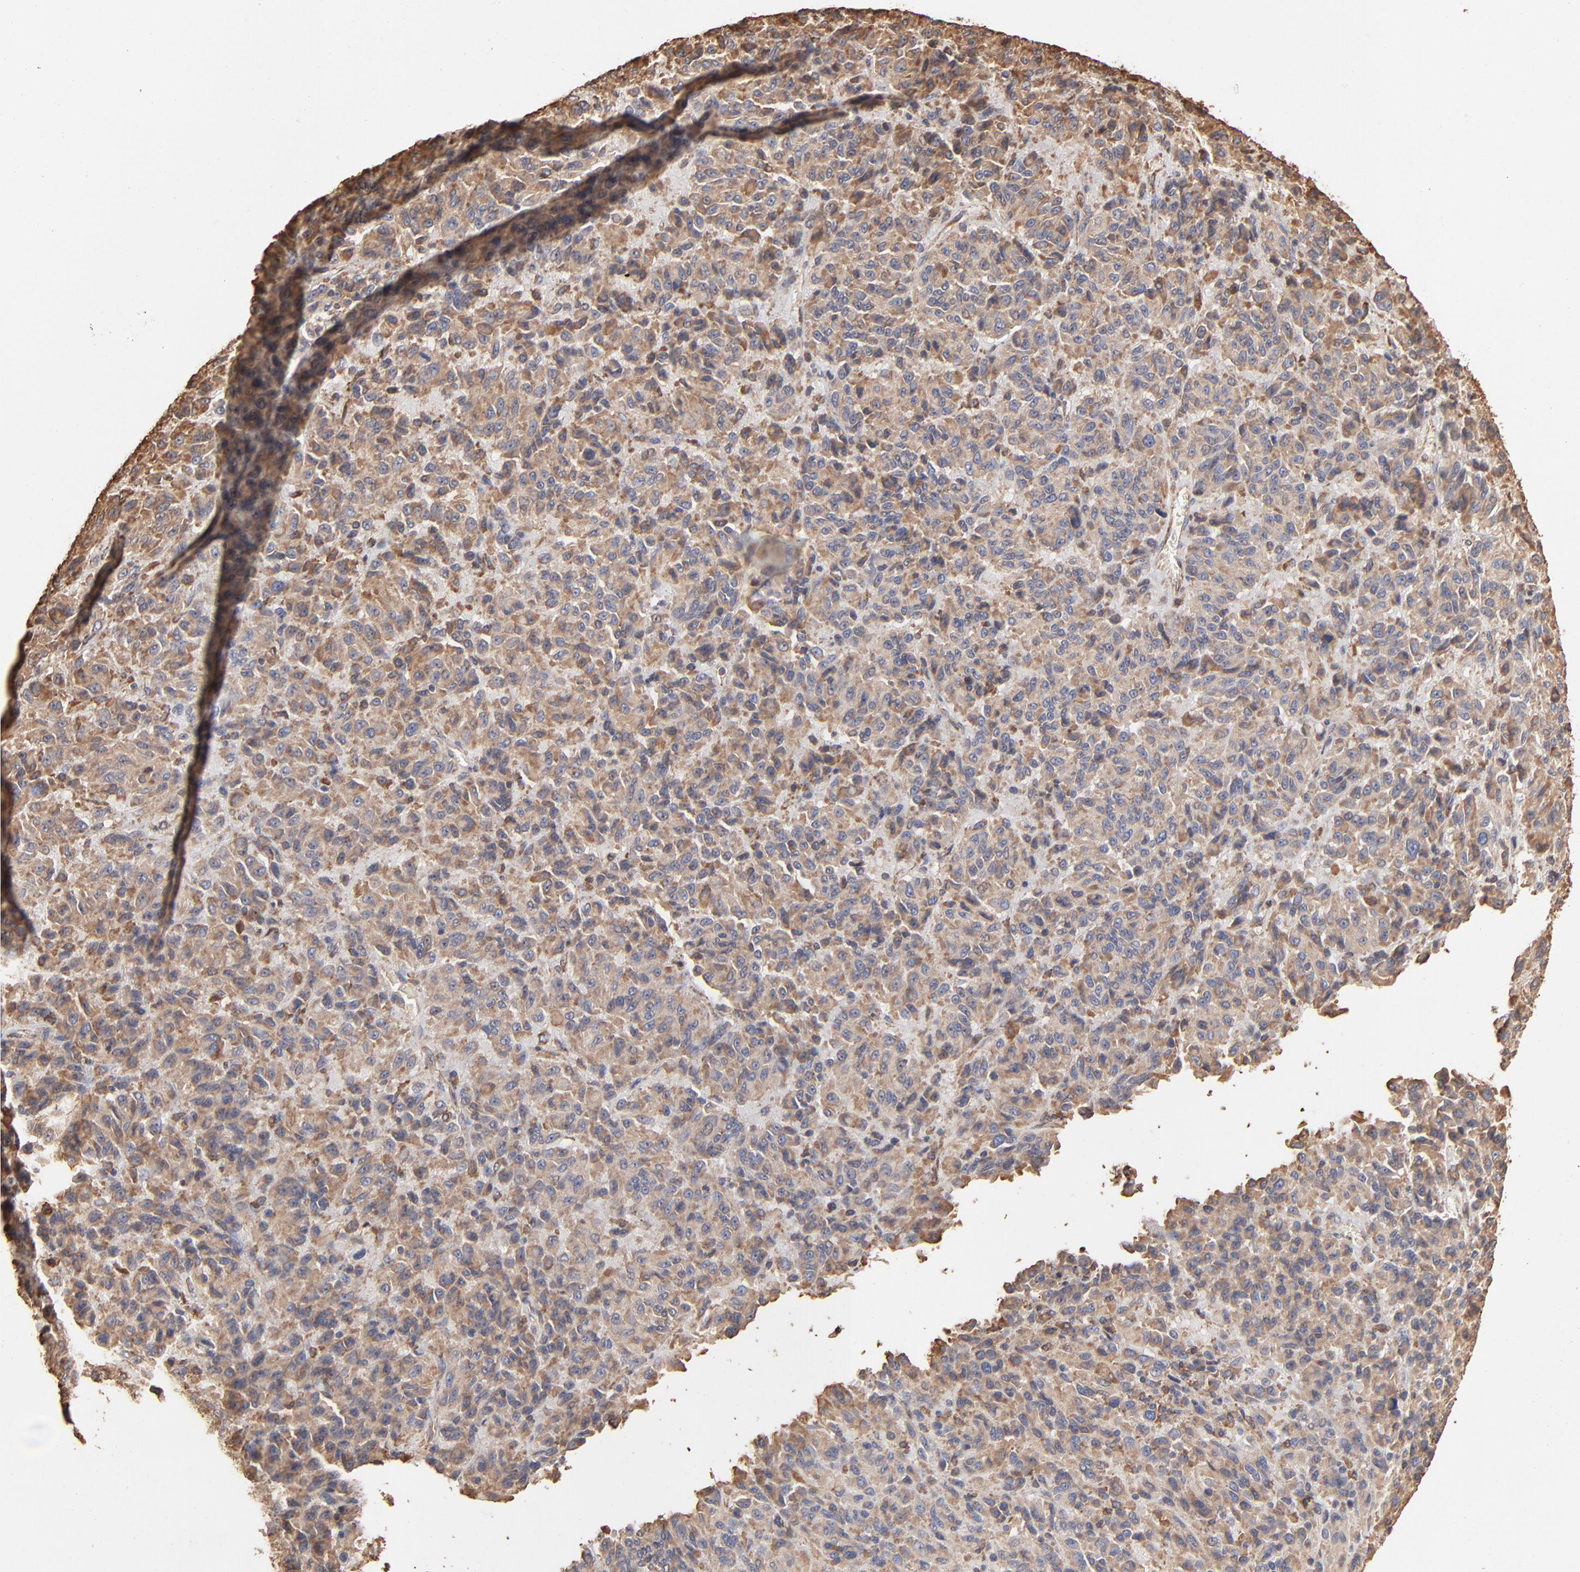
{"staining": {"intensity": "weak", "quantity": ">75%", "location": "cytoplasmic/membranous"}, "tissue": "melanoma", "cell_type": "Tumor cells", "image_type": "cancer", "snomed": [{"axis": "morphology", "description": "Malignant melanoma, Metastatic site"}, {"axis": "topography", "description": "Lung"}], "caption": "The immunohistochemical stain shows weak cytoplasmic/membranous positivity in tumor cells of malignant melanoma (metastatic site) tissue.", "gene": "PDIA3", "patient": {"sex": "male", "age": 64}}